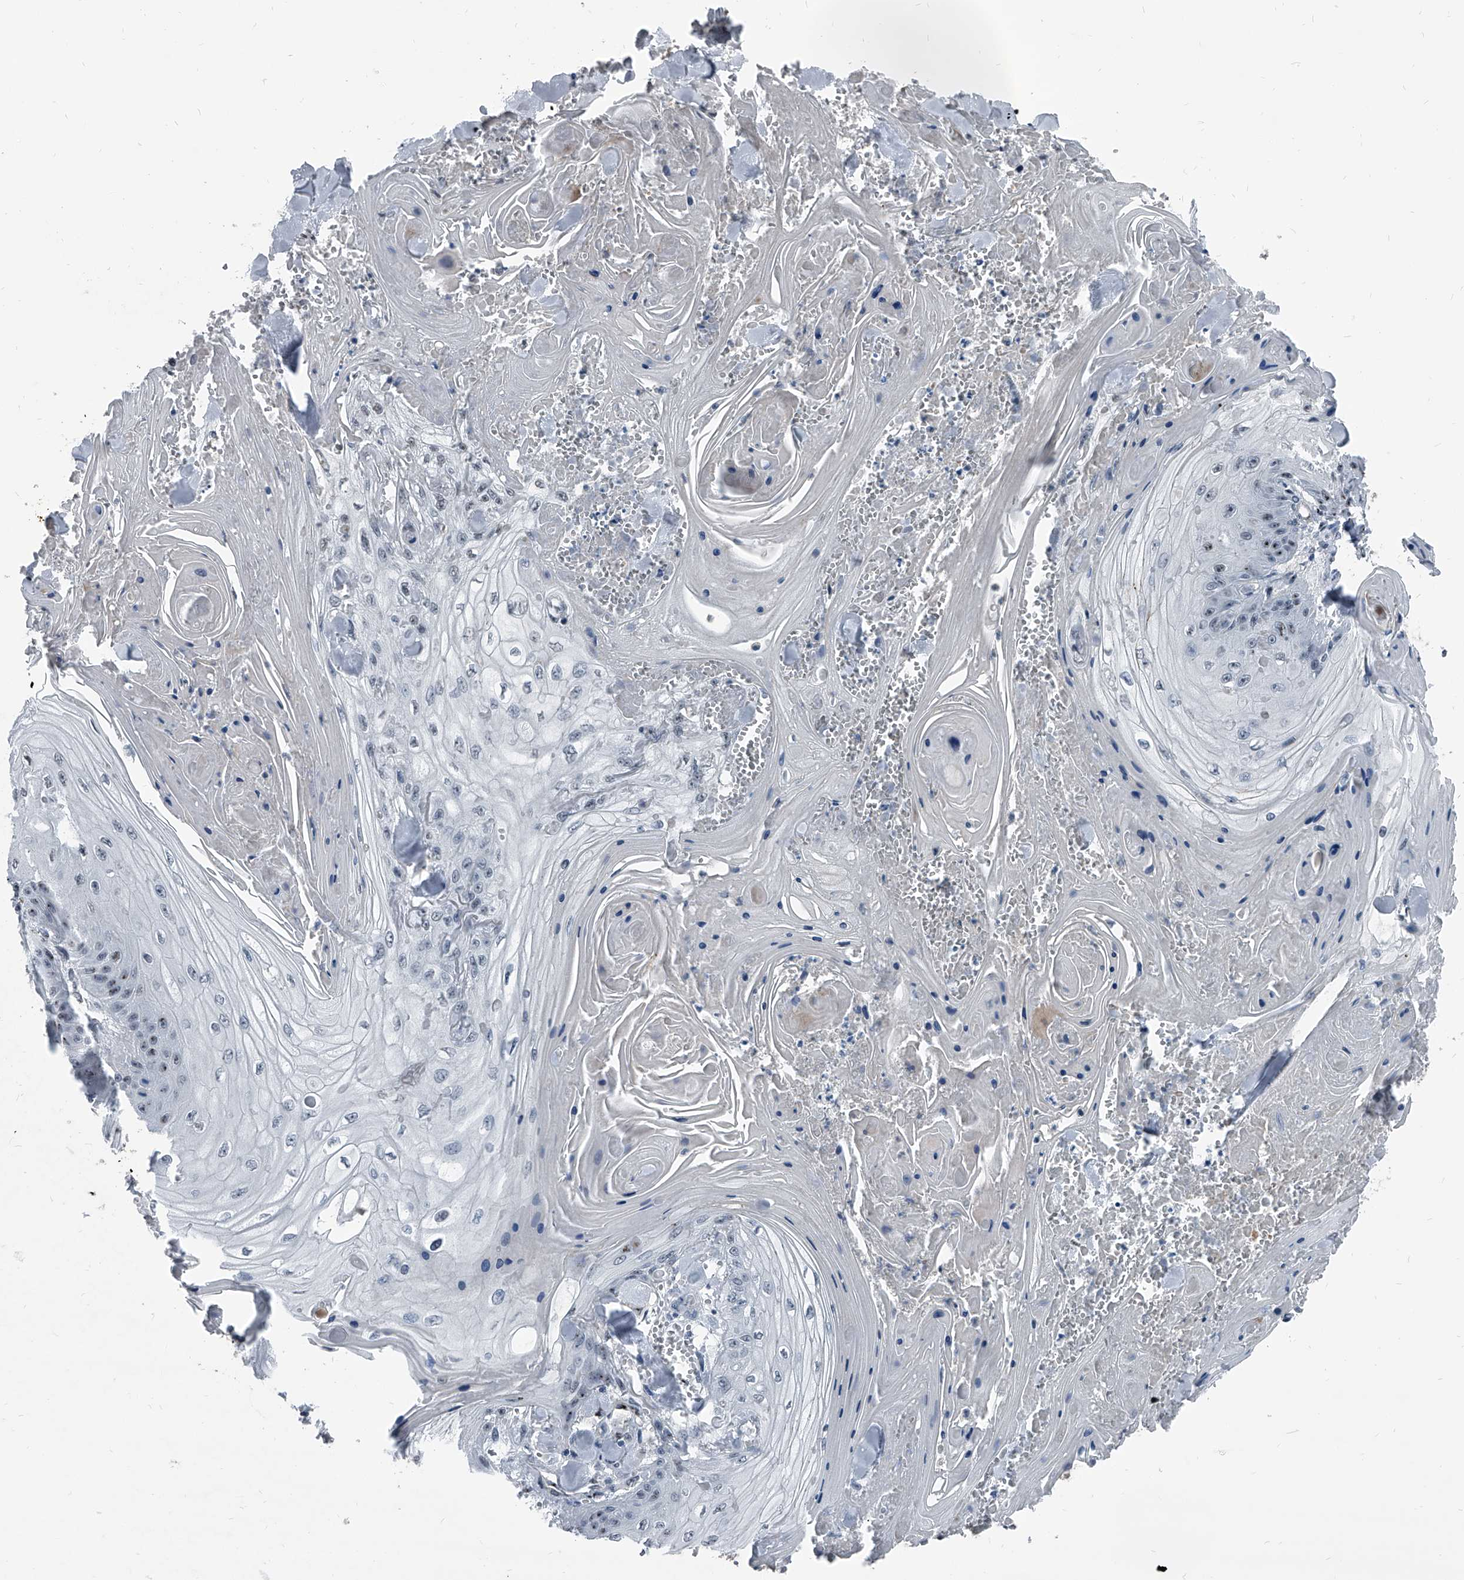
{"staining": {"intensity": "moderate", "quantity": "<25%", "location": "nuclear"}, "tissue": "skin cancer", "cell_type": "Tumor cells", "image_type": "cancer", "snomed": [{"axis": "morphology", "description": "Squamous cell carcinoma, NOS"}, {"axis": "topography", "description": "Skin"}], "caption": "Tumor cells reveal low levels of moderate nuclear staining in about <25% of cells in human squamous cell carcinoma (skin).", "gene": "MEN1", "patient": {"sex": "male", "age": 74}}